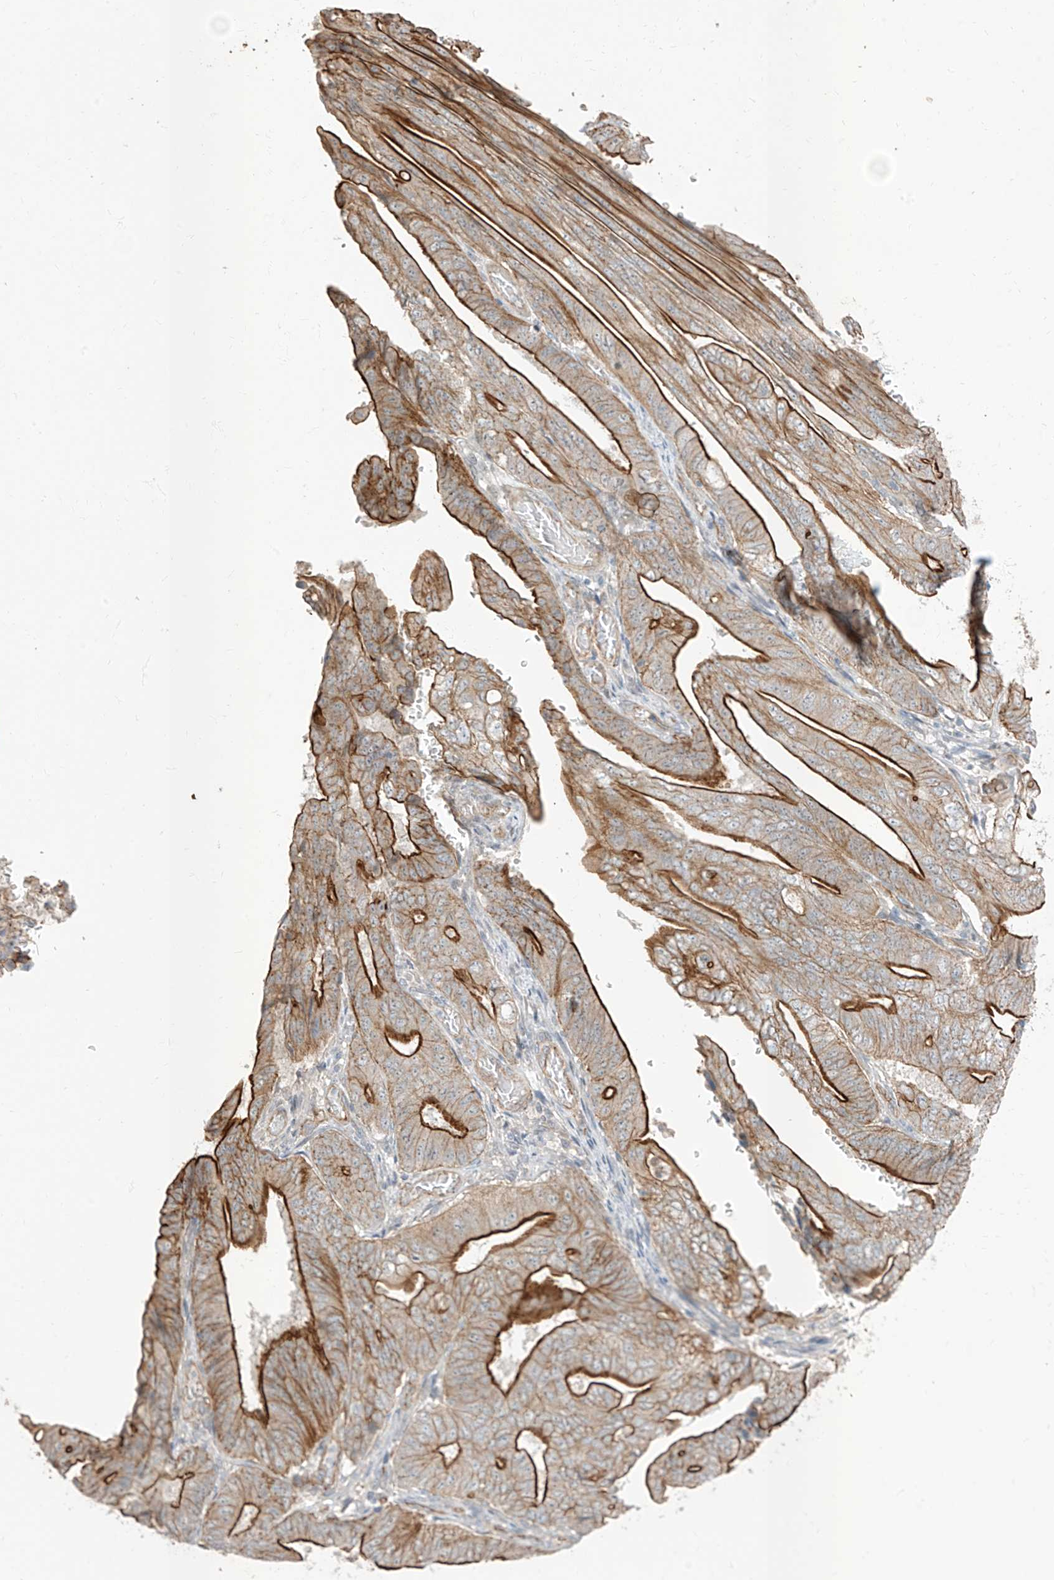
{"staining": {"intensity": "strong", "quantity": "25%-75%", "location": "cytoplasmic/membranous"}, "tissue": "stomach cancer", "cell_type": "Tumor cells", "image_type": "cancer", "snomed": [{"axis": "morphology", "description": "Adenocarcinoma, NOS"}, {"axis": "topography", "description": "Stomach"}], "caption": "Immunohistochemical staining of human adenocarcinoma (stomach) exhibits high levels of strong cytoplasmic/membranous expression in about 25%-75% of tumor cells. (IHC, brightfield microscopy, high magnification).", "gene": "EPHX4", "patient": {"sex": "female", "age": 73}}